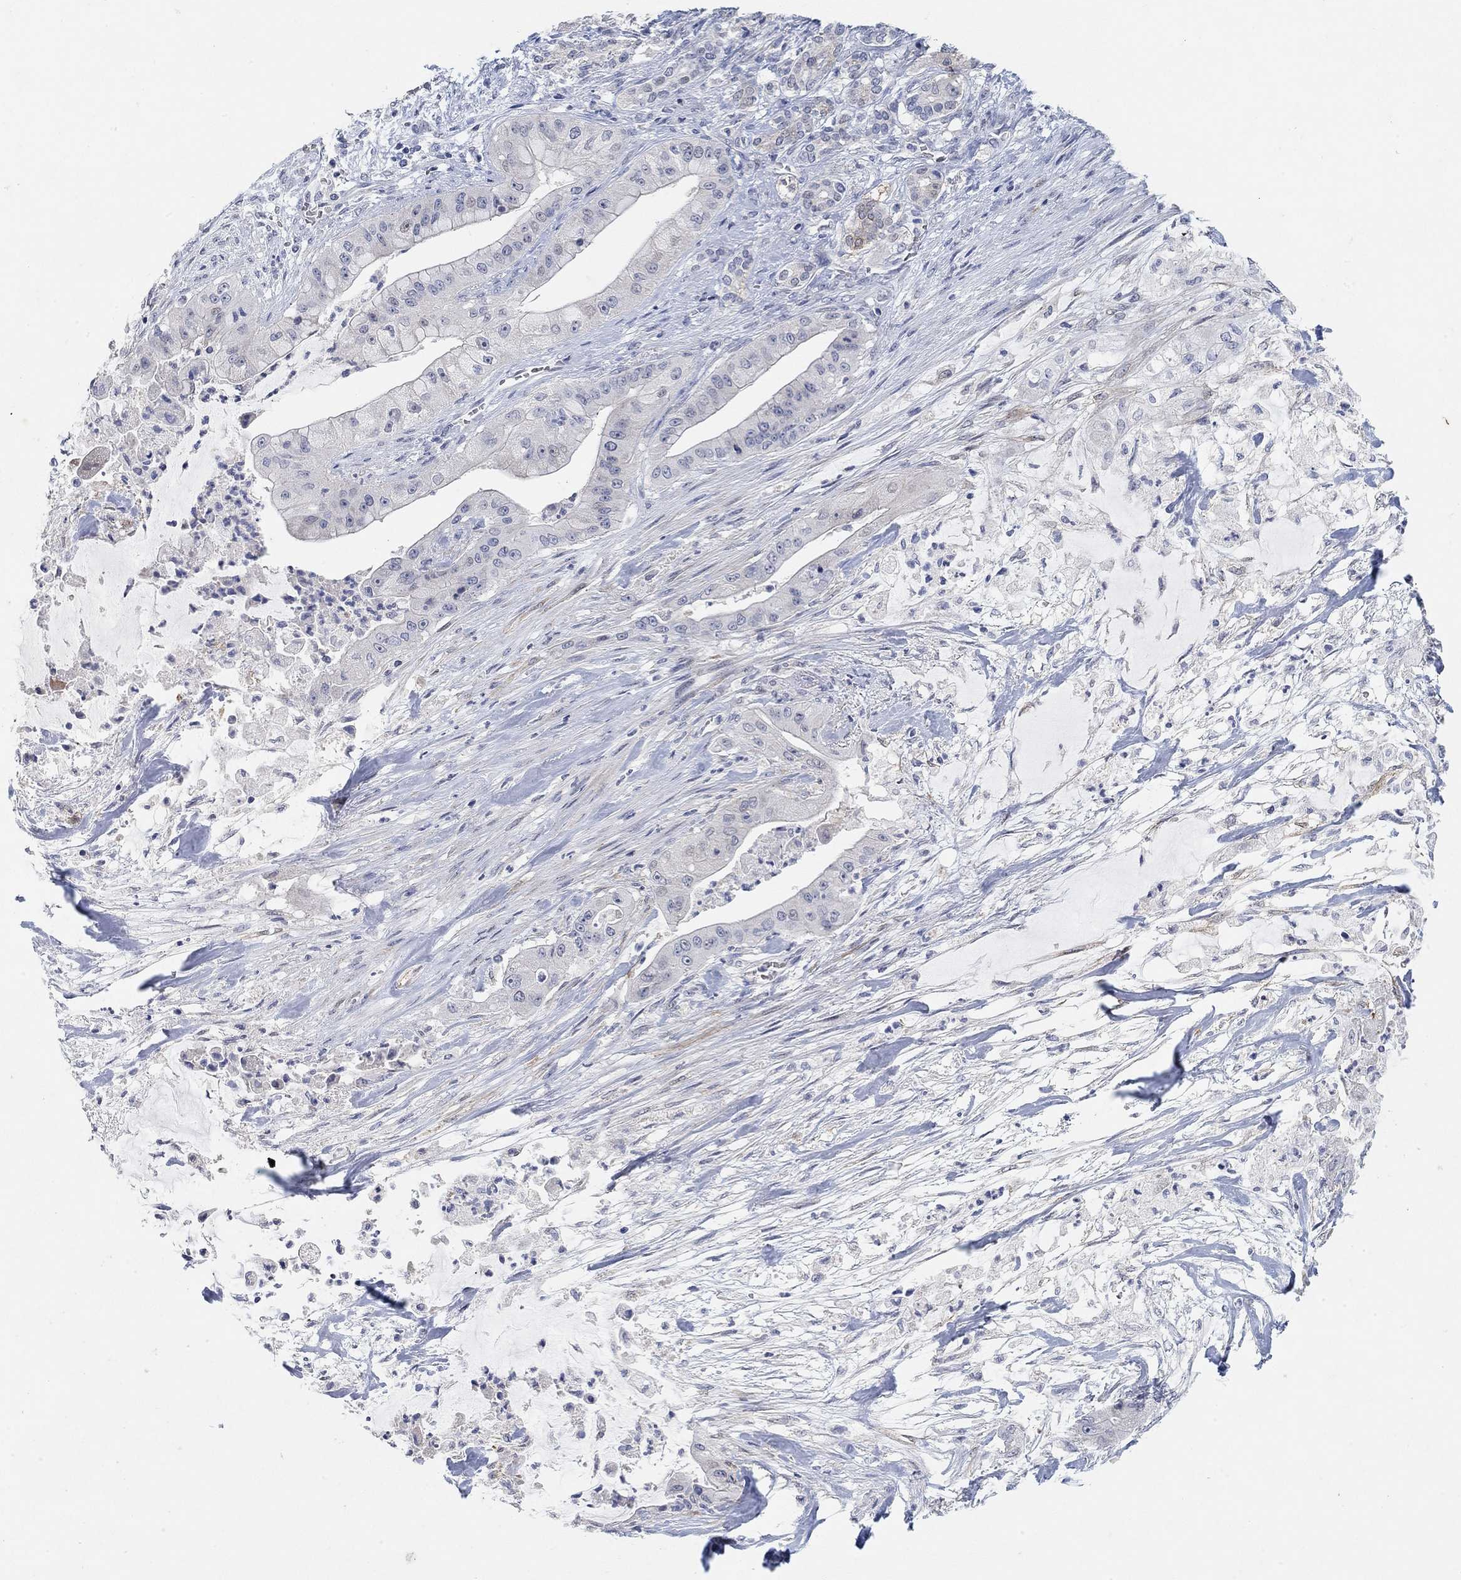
{"staining": {"intensity": "negative", "quantity": "none", "location": "none"}, "tissue": "pancreatic cancer", "cell_type": "Tumor cells", "image_type": "cancer", "snomed": [{"axis": "morphology", "description": "Normal tissue, NOS"}, {"axis": "morphology", "description": "Inflammation, NOS"}, {"axis": "morphology", "description": "Adenocarcinoma, NOS"}, {"axis": "topography", "description": "Pancreas"}], "caption": "Tumor cells are negative for brown protein staining in pancreatic adenocarcinoma.", "gene": "VAT1L", "patient": {"sex": "male", "age": 57}}